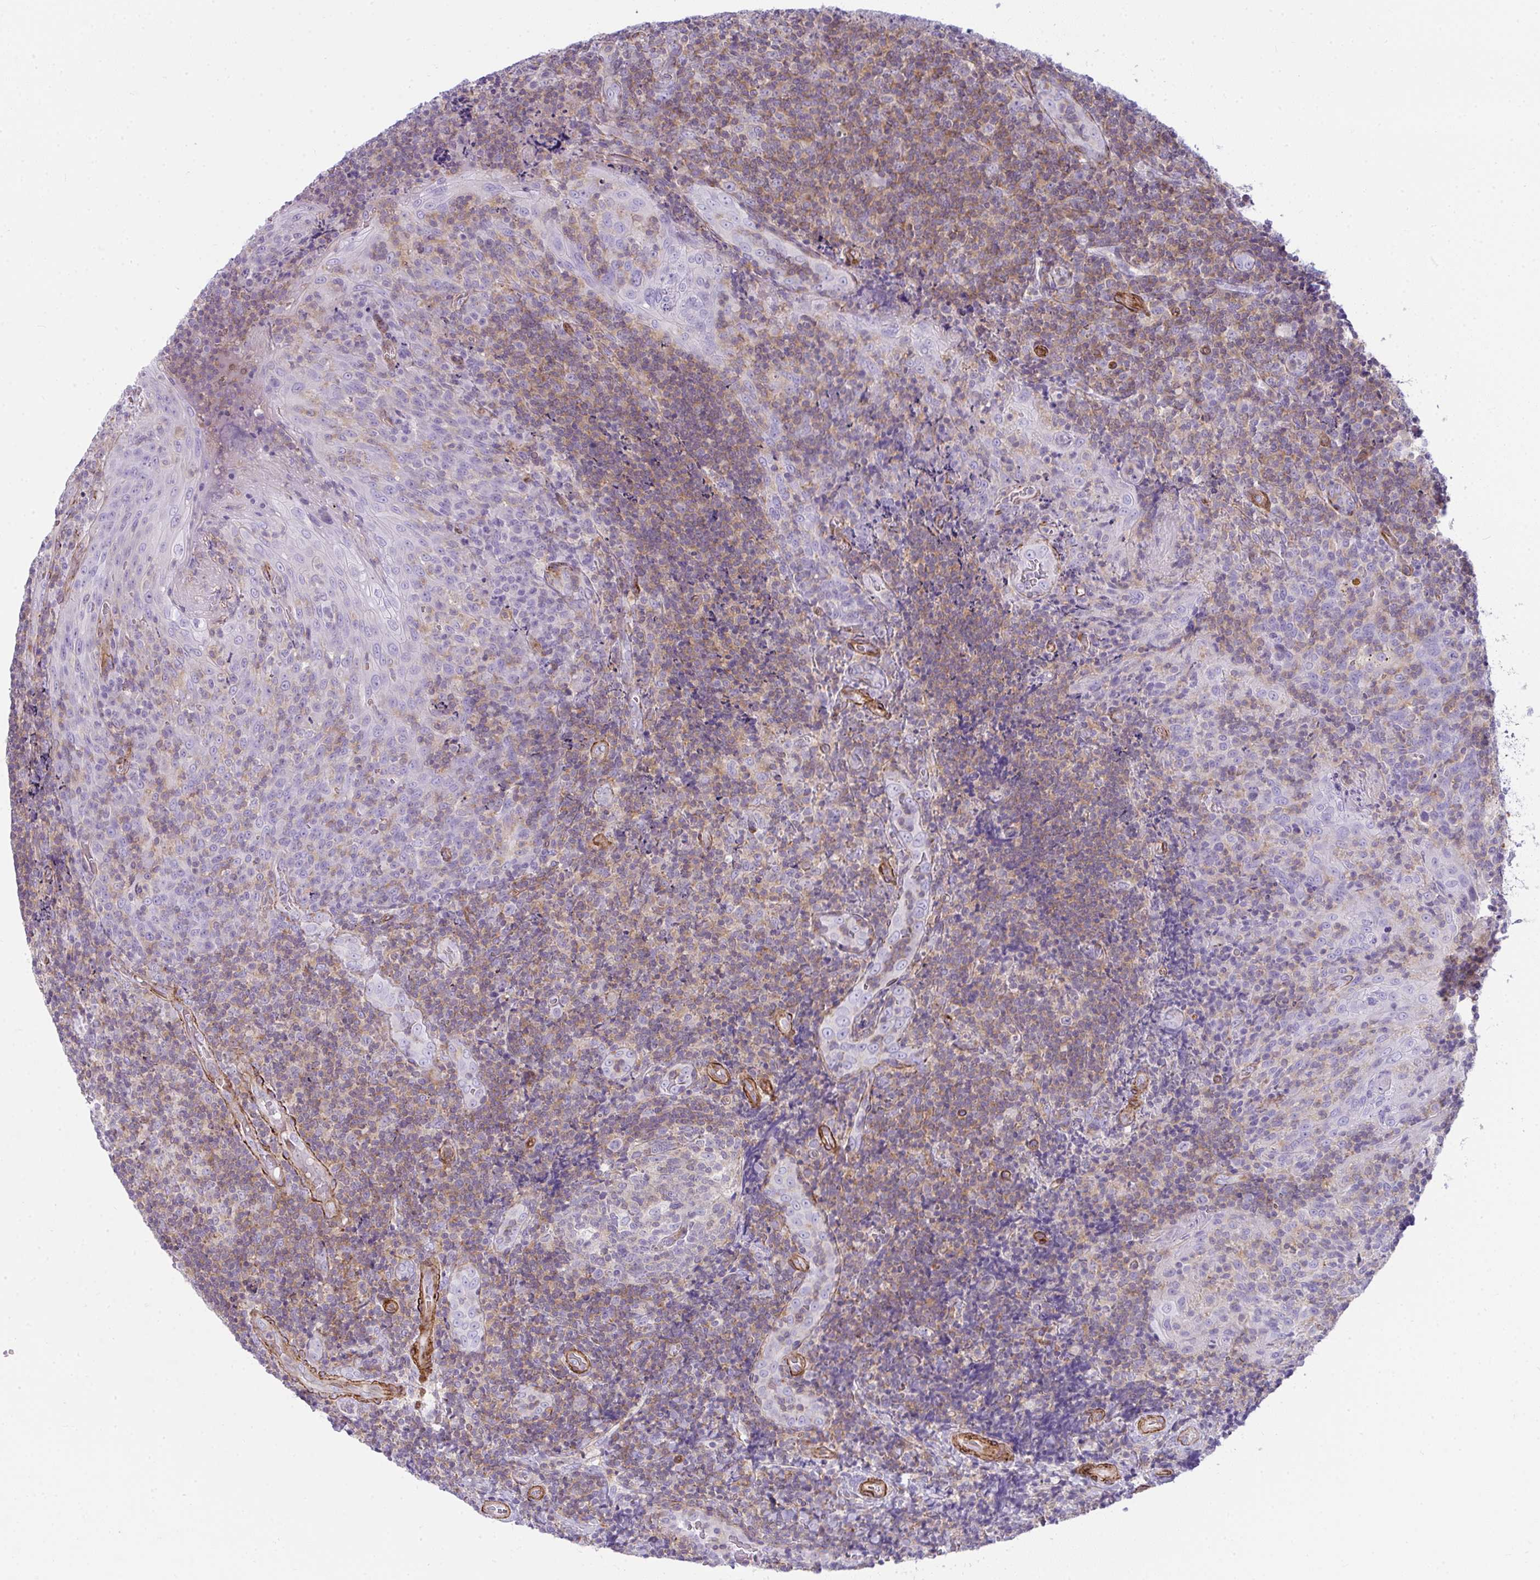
{"staining": {"intensity": "moderate", "quantity": "<25%", "location": "cytoplasmic/membranous"}, "tissue": "tonsil", "cell_type": "Germinal center cells", "image_type": "normal", "snomed": [{"axis": "morphology", "description": "Normal tissue, NOS"}, {"axis": "topography", "description": "Tonsil"}], "caption": "The histopathology image displays immunohistochemical staining of unremarkable tonsil. There is moderate cytoplasmic/membranous expression is appreciated in about <25% of germinal center cells.", "gene": "CDRT15", "patient": {"sex": "male", "age": 17}}